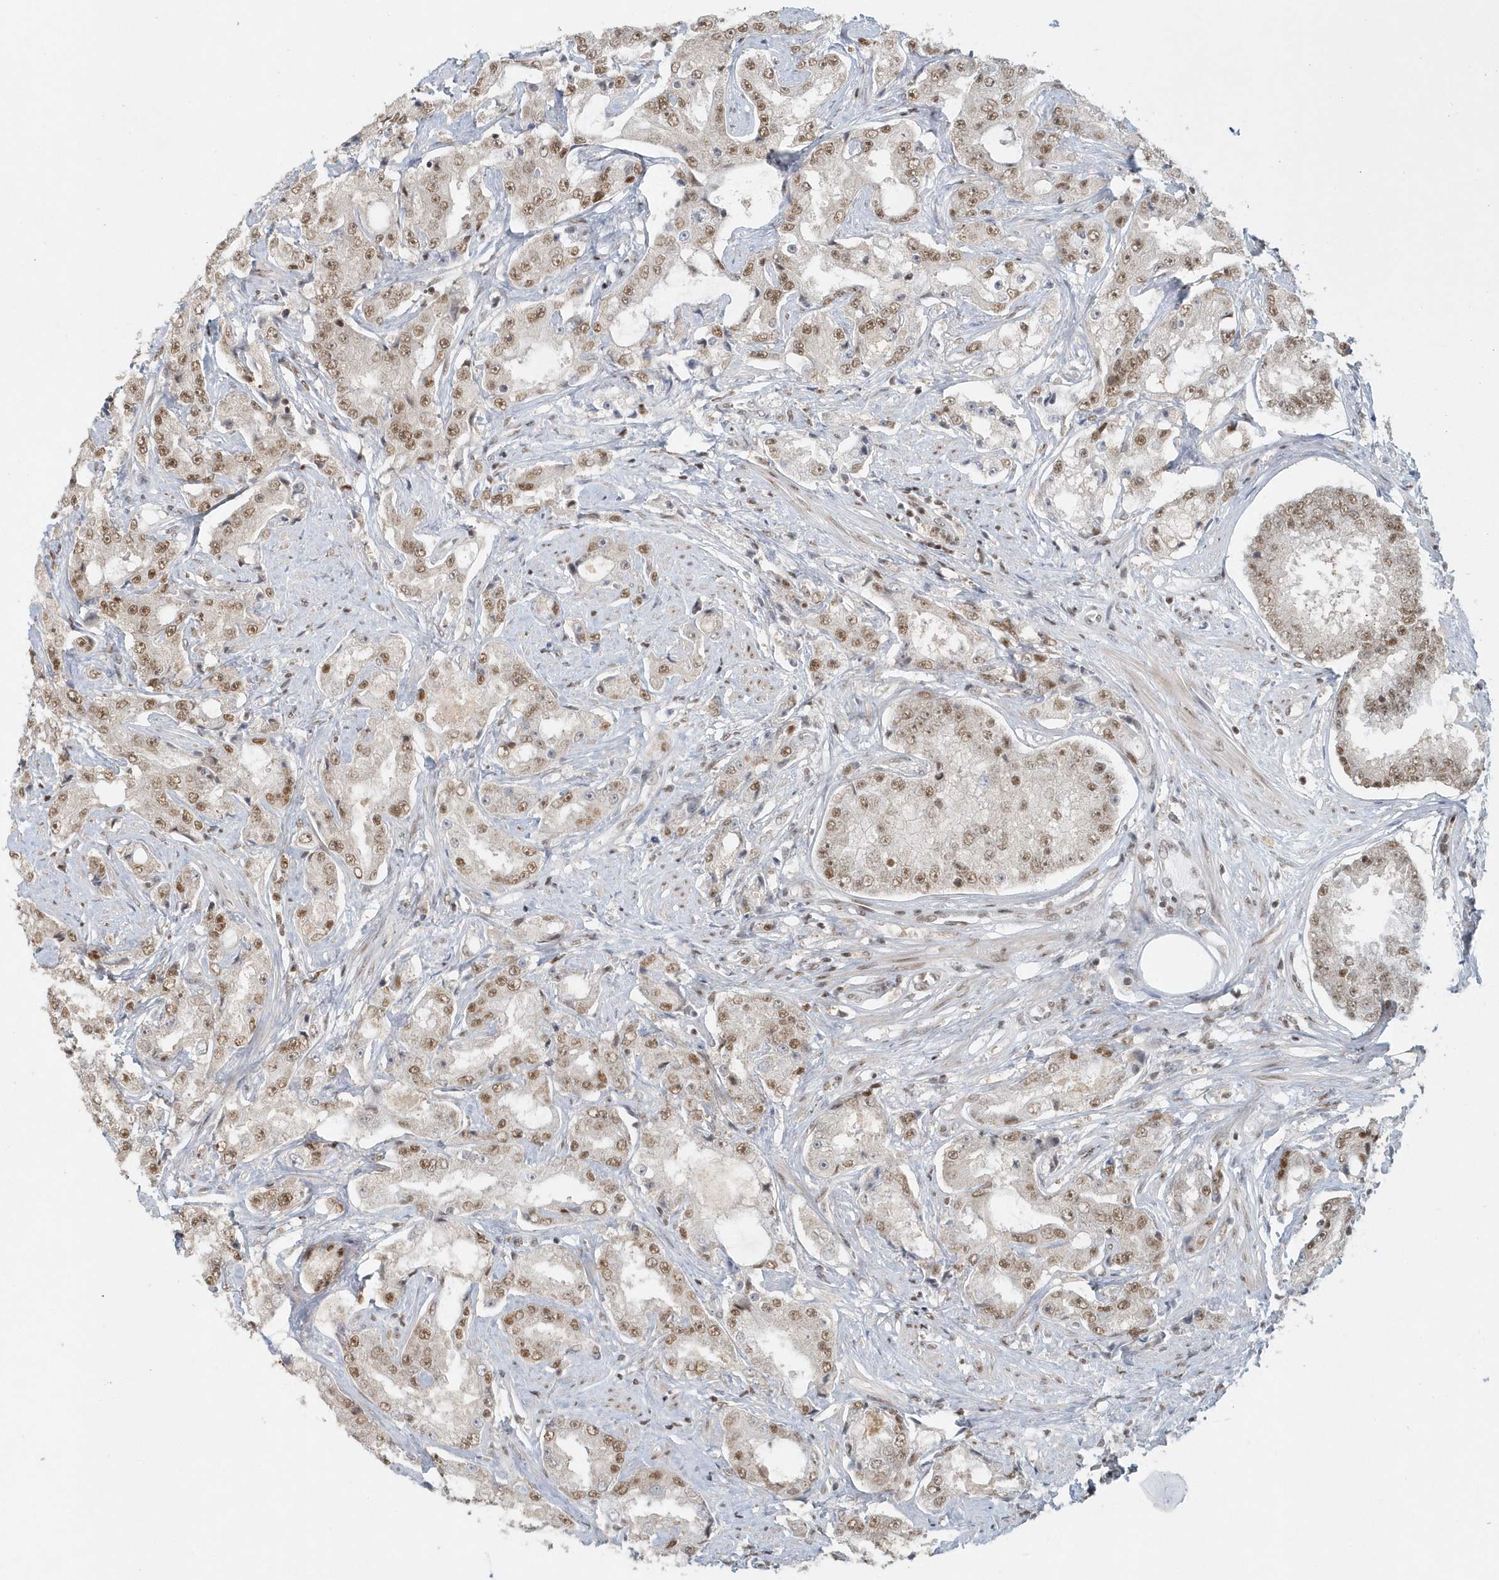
{"staining": {"intensity": "moderate", "quantity": ">75%", "location": "nuclear"}, "tissue": "prostate cancer", "cell_type": "Tumor cells", "image_type": "cancer", "snomed": [{"axis": "morphology", "description": "Adenocarcinoma, High grade"}, {"axis": "topography", "description": "Prostate"}], "caption": "Protein analysis of prostate adenocarcinoma (high-grade) tissue shows moderate nuclear positivity in about >75% of tumor cells.", "gene": "YTHDC1", "patient": {"sex": "male", "age": 73}}